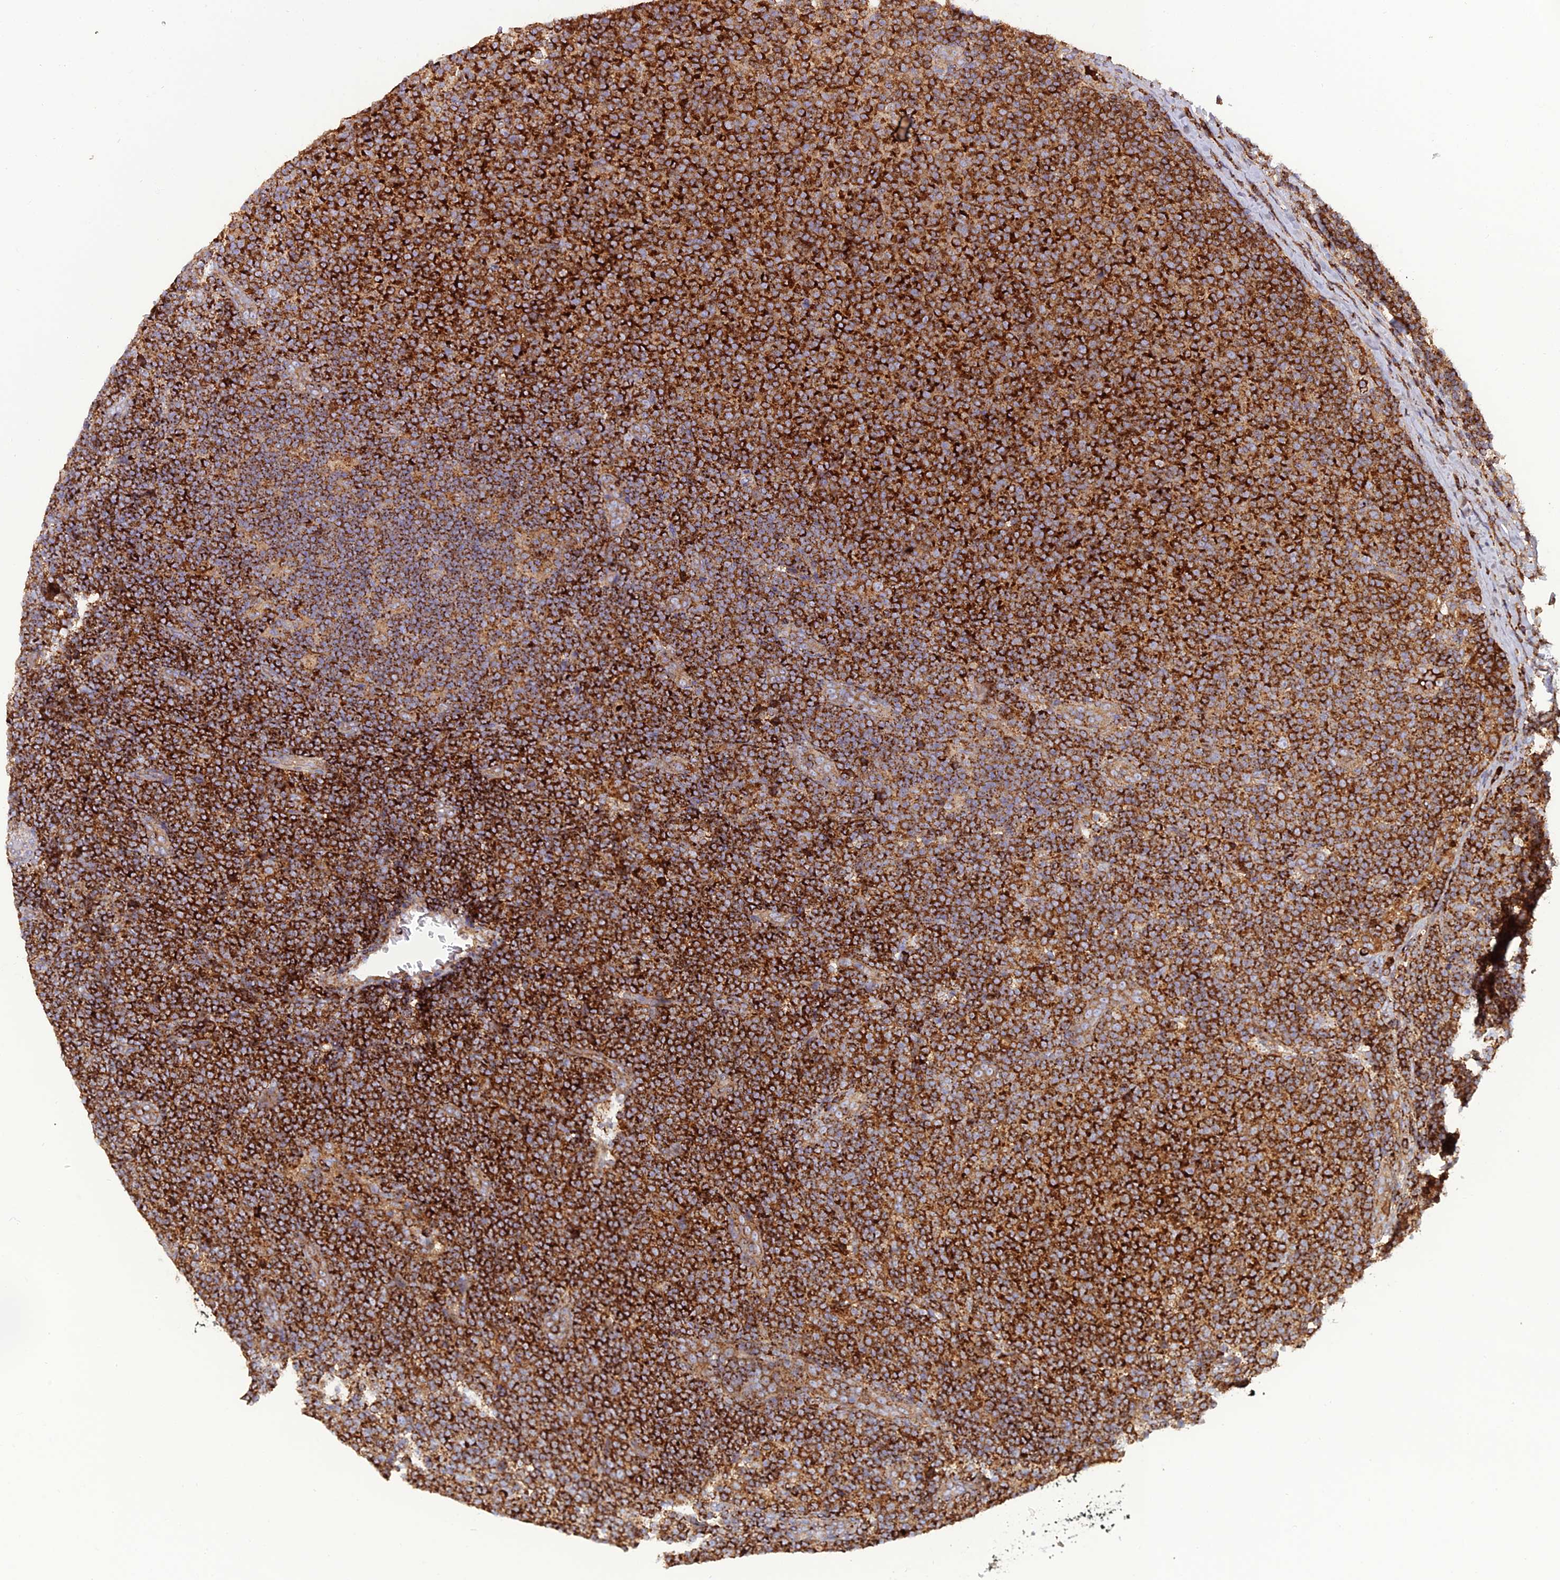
{"staining": {"intensity": "strong", "quantity": ">75%", "location": "cytoplasmic/membranous"}, "tissue": "lymphoma", "cell_type": "Tumor cells", "image_type": "cancer", "snomed": [{"axis": "morphology", "description": "Malignant lymphoma, non-Hodgkin's type, Low grade"}, {"axis": "topography", "description": "Lymph node"}], "caption": "There is high levels of strong cytoplasmic/membranous staining in tumor cells of malignant lymphoma, non-Hodgkin's type (low-grade), as demonstrated by immunohistochemical staining (brown color).", "gene": "LNPEP", "patient": {"sex": "male", "age": 66}}